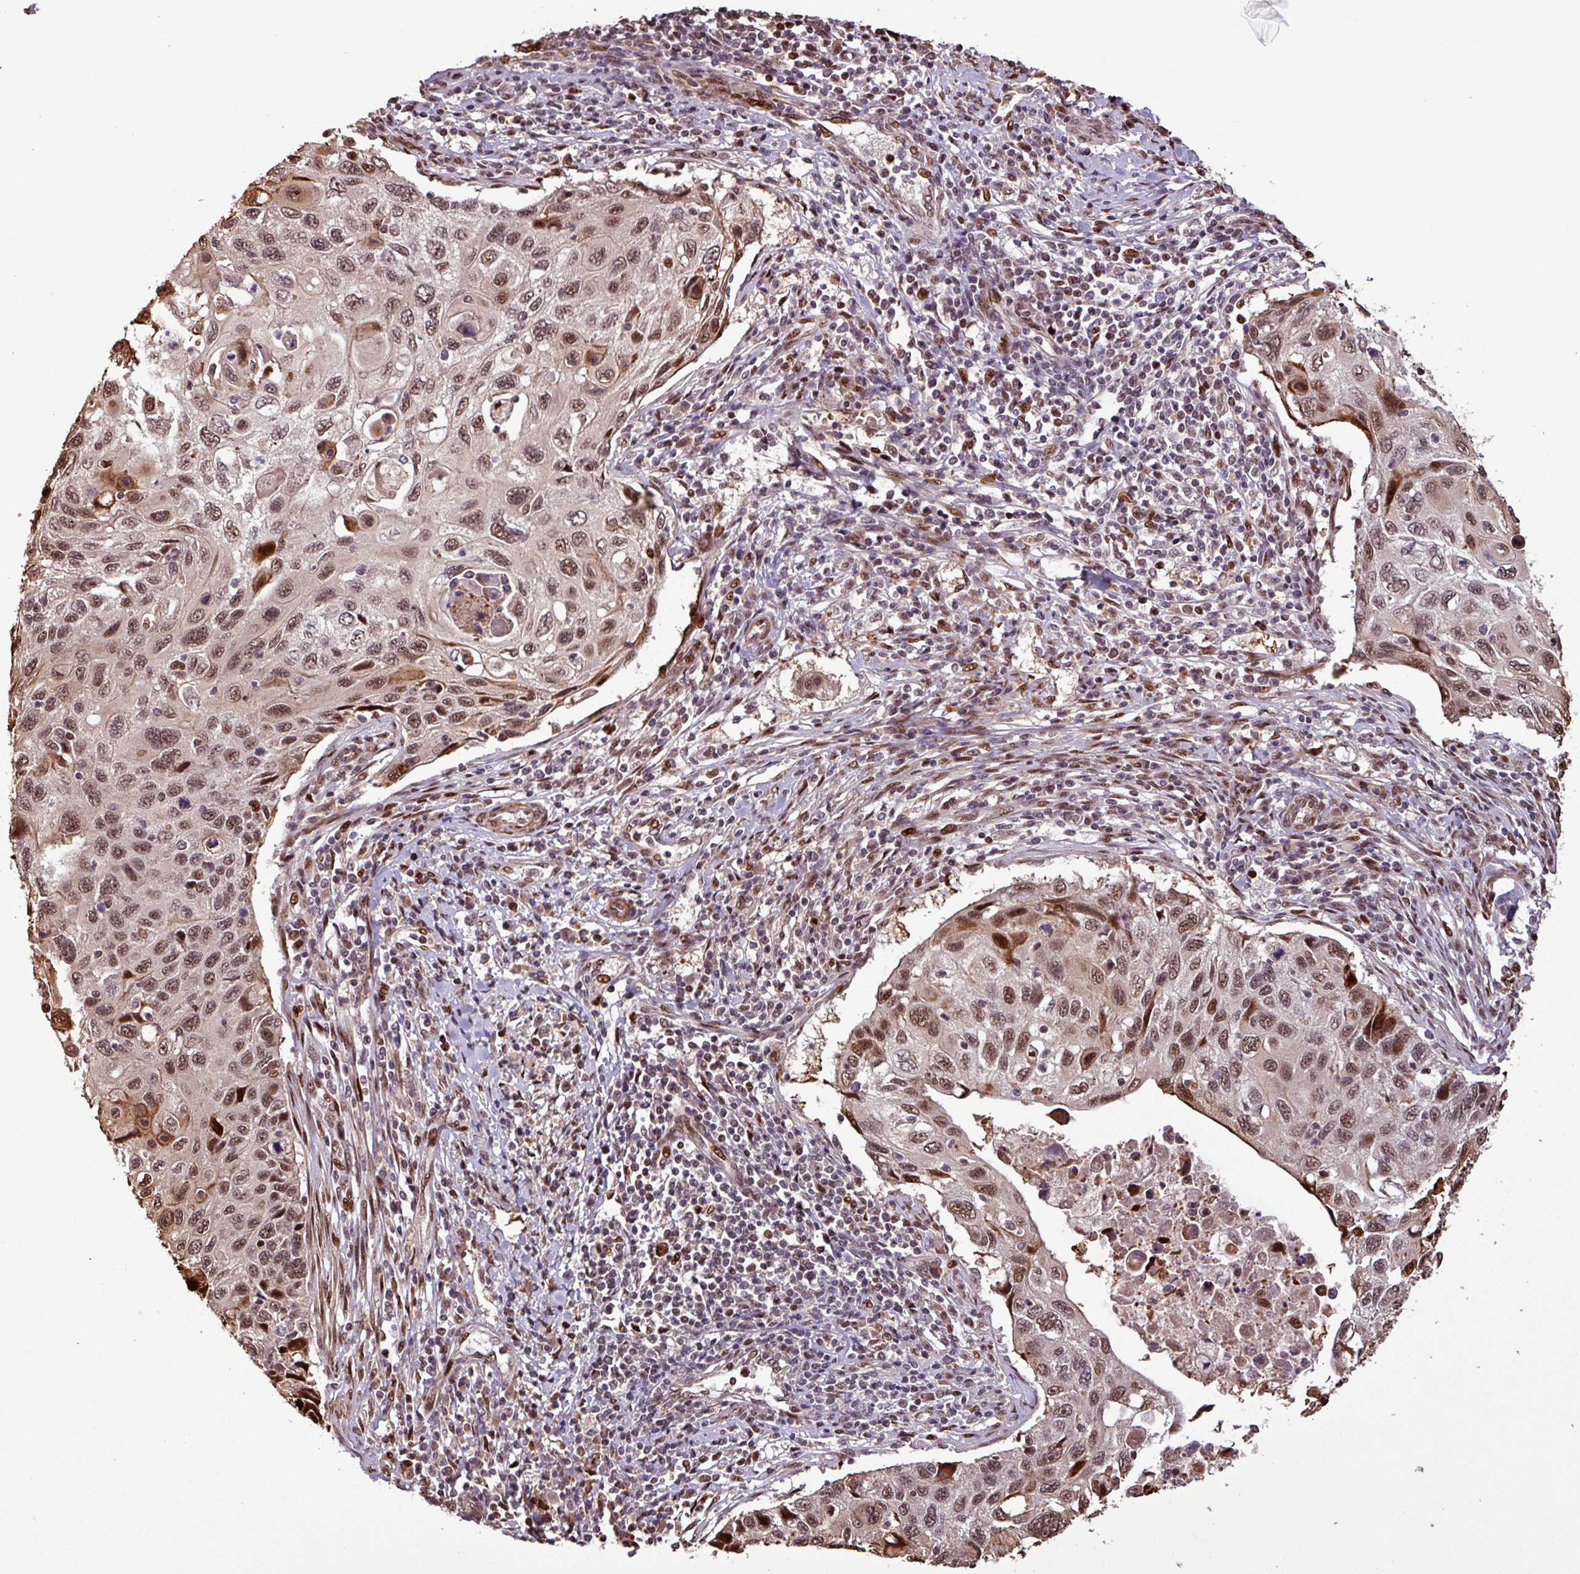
{"staining": {"intensity": "moderate", "quantity": ">75%", "location": "nuclear"}, "tissue": "cervical cancer", "cell_type": "Tumor cells", "image_type": "cancer", "snomed": [{"axis": "morphology", "description": "Squamous cell carcinoma, NOS"}, {"axis": "topography", "description": "Cervix"}], "caption": "This is an image of immunohistochemistry staining of cervical cancer (squamous cell carcinoma), which shows moderate positivity in the nuclear of tumor cells.", "gene": "SLC22A24", "patient": {"sex": "female", "age": 70}}